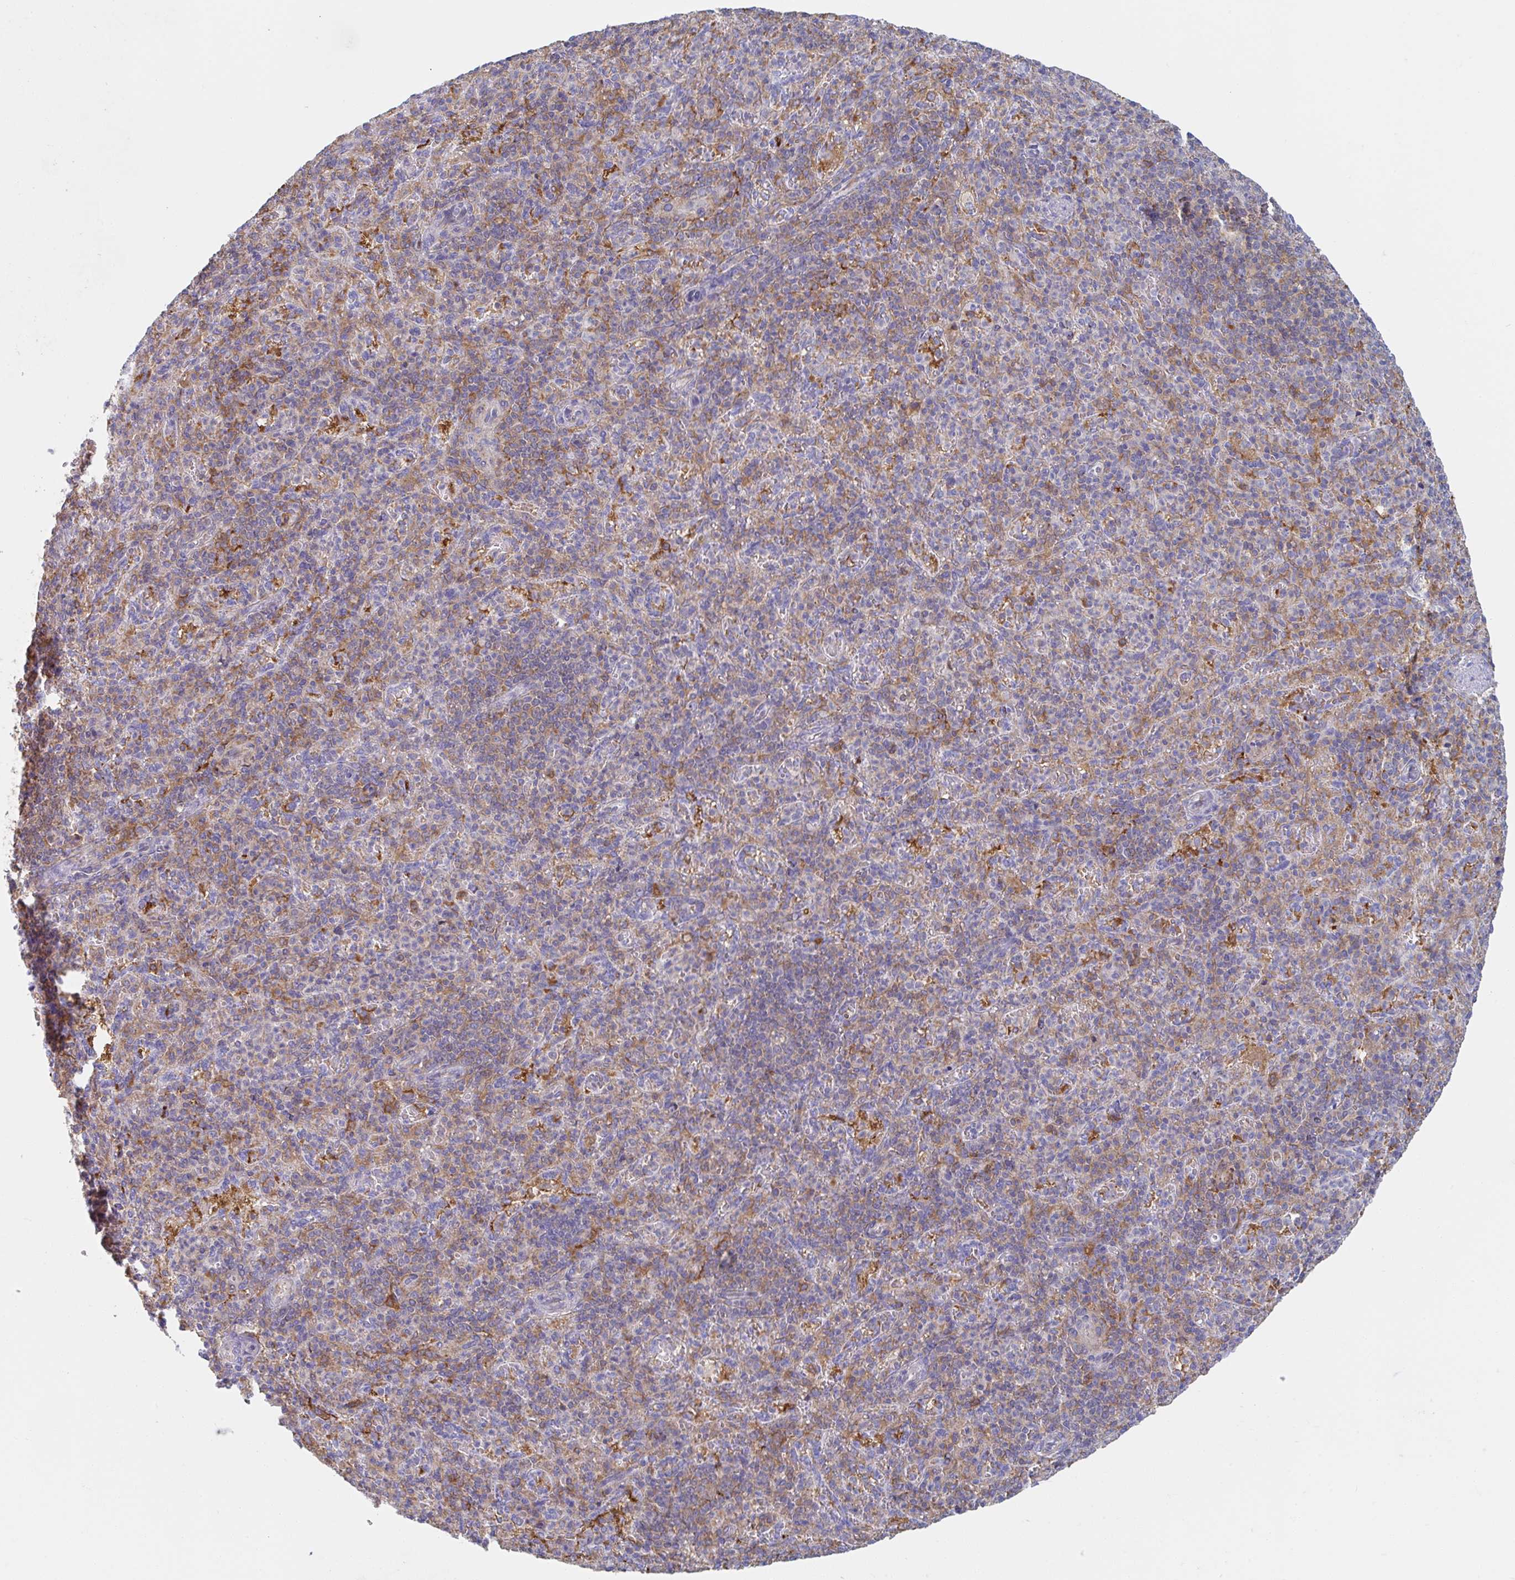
{"staining": {"intensity": "moderate", "quantity": "25%-75%", "location": "cytoplasmic/membranous"}, "tissue": "spleen", "cell_type": "Cells in red pulp", "image_type": "normal", "snomed": [{"axis": "morphology", "description": "Normal tissue, NOS"}, {"axis": "topography", "description": "Spleen"}], "caption": "About 25%-75% of cells in red pulp in unremarkable spleen show moderate cytoplasmic/membranous protein expression as visualized by brown immunohistochemical staining.", "gene": "AMPD2", "patient": {"sex": "female", "age": 74}}